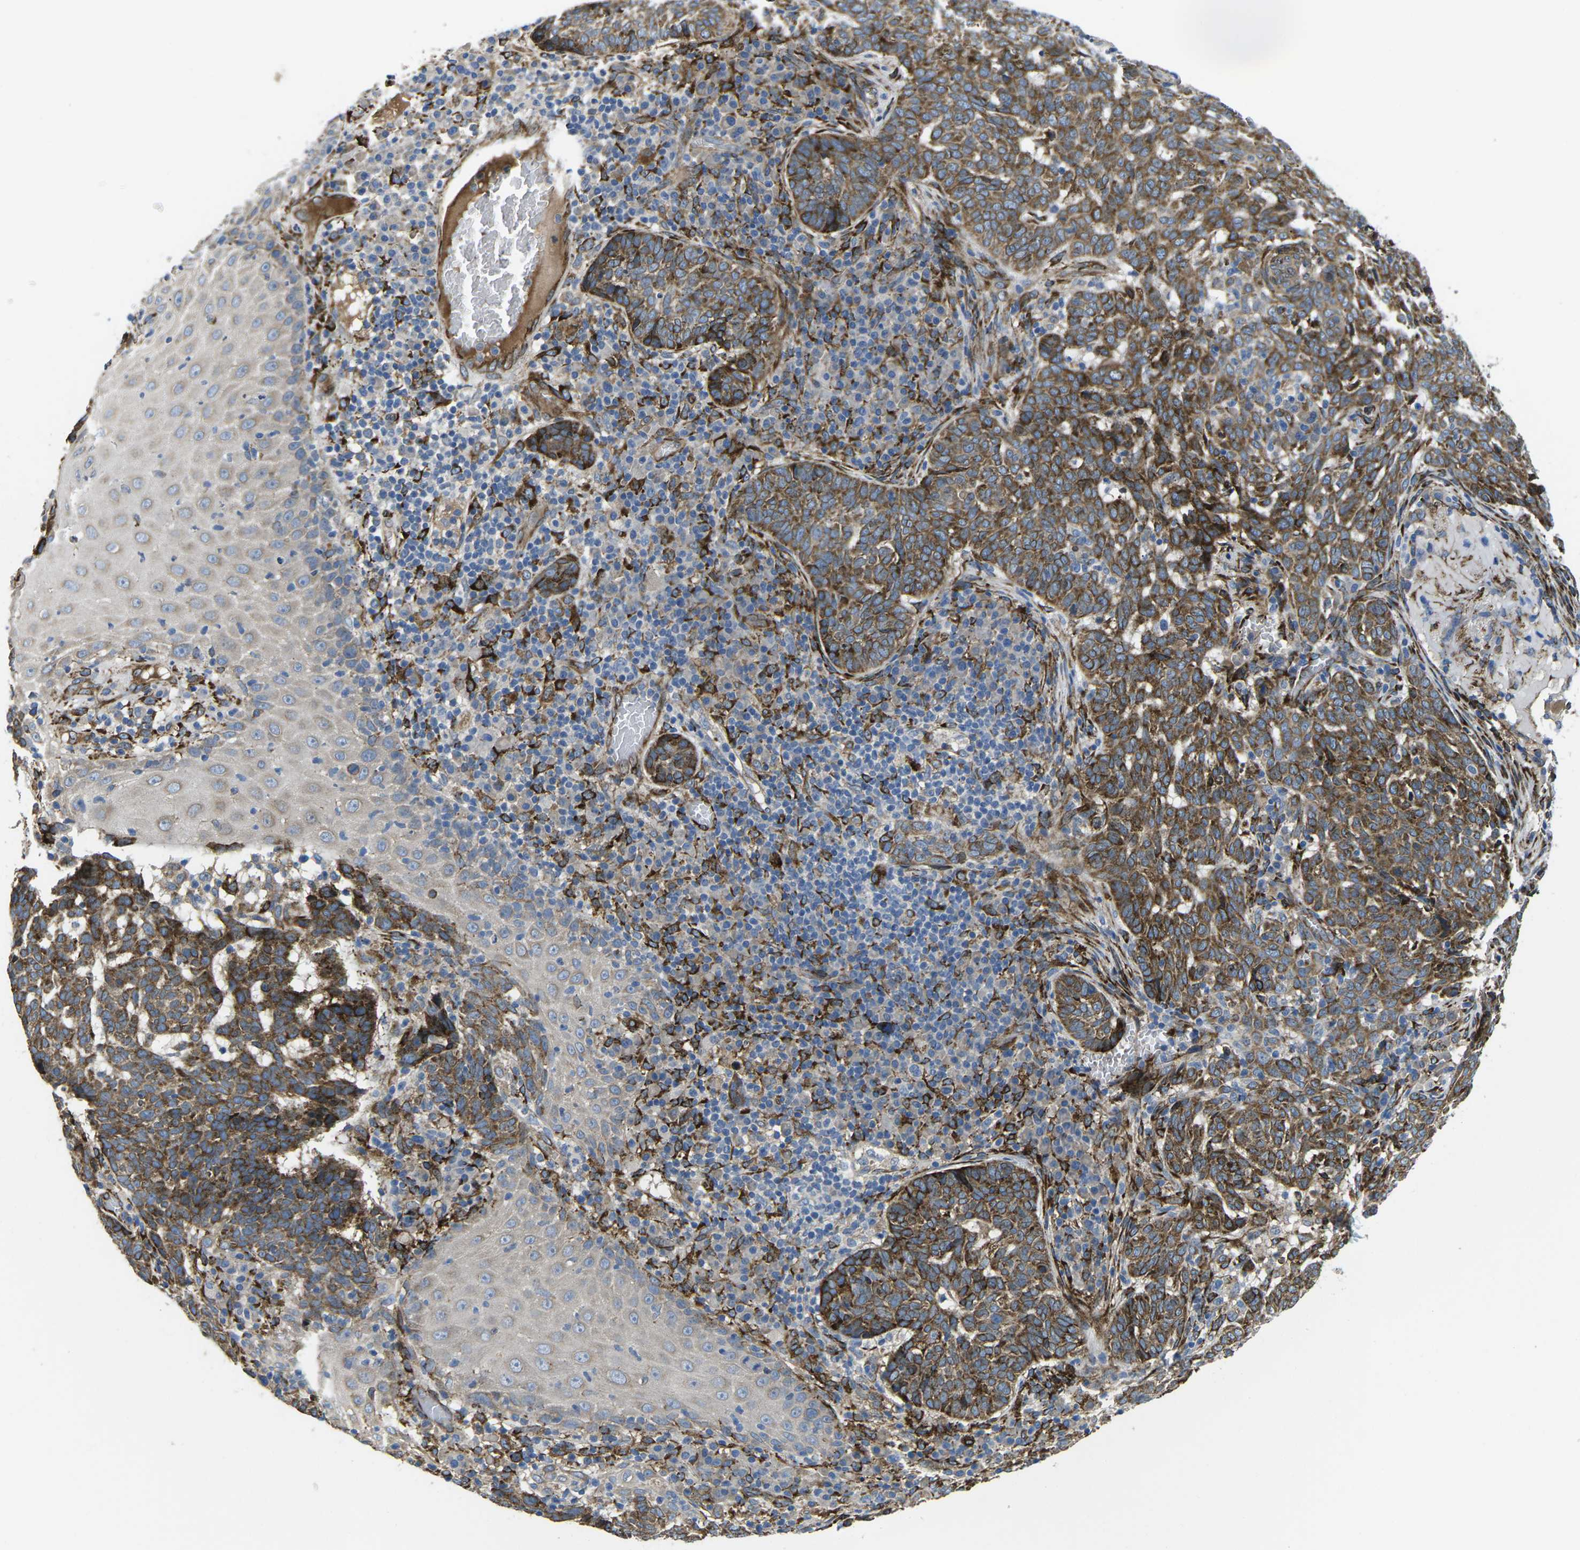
{"staining": {"intensity": "strong", "quantity": ">75%", "location": "cytoplasmic/membranous"}, "tissue": "skin cancer", "cell_type": "Tumor cells", "image_type": "cancer", "snomed": [{"axis": "morphology", "description": "Basal cell carcinoma"}, {"axis": "topography", "description": "Skin"}], "caption": "Brown immunohistochemical staining in skin cancer (basal cell carcinoma) reveals strong cytoplasmic/membranous expression in about >75% of tumor cells. The staining was performed using DAB (3,3'-diaminobenzidine), with brown indicating positive protein expression. Nuclei are stained blue with hematoxylin.", "gene": "PDZD8", "patient": {"sex": "male", "age": 85}}